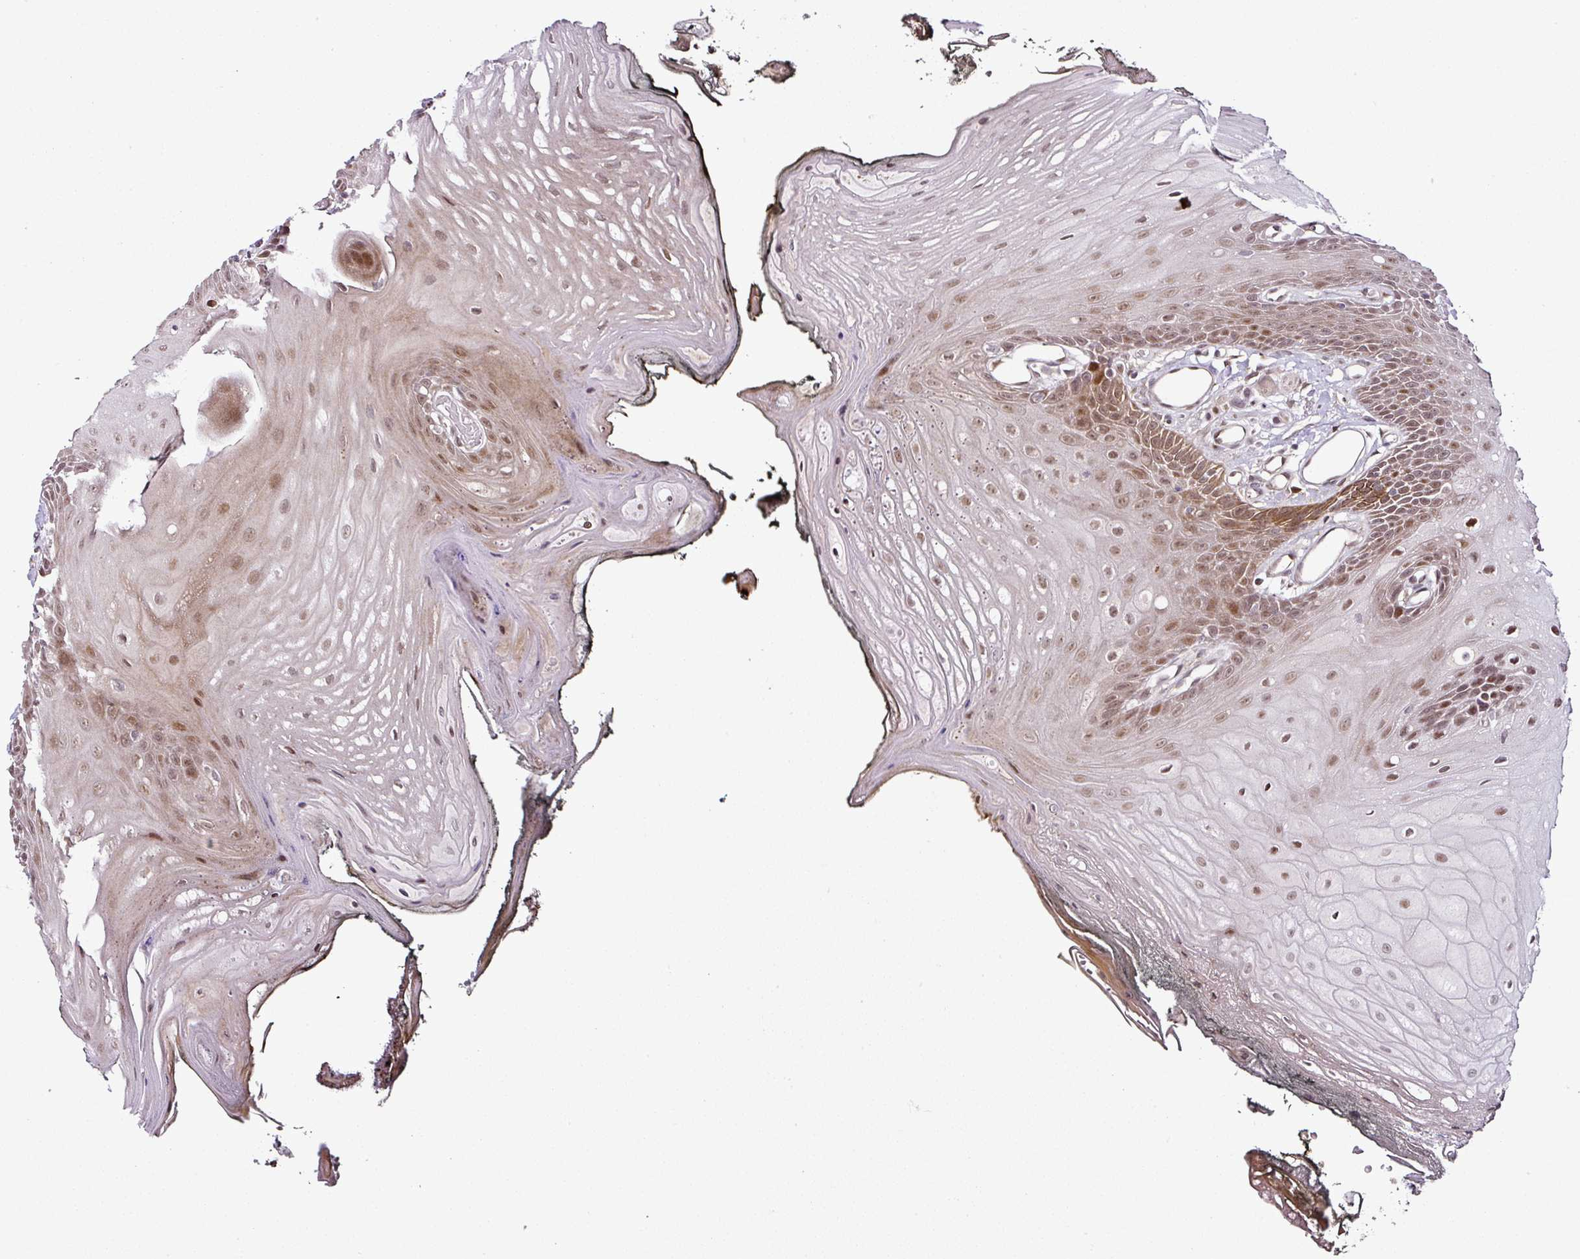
{"staining": {"intensity": "moderate", "quantity": ">75%", "location": "nuclear"}, "tissue": "oral mucosa", "cell_type": "Squamous epithelial cells", "image_type": "normal", "snomed": [{"axis": "morphology", "description": "Normal tissue, NOS"}, {"axis": "morphology", "description": "Squamous cell carcinoma, NOS"}, {"axis": "topography", "description": "Oral tissue"}, {"axis": "topography", "description": "Head-Neck"}], "caption": "A photomicrograph showing moderate nuclear positivity in approximately >75% of squamous epithelial cells in unremarkable oral mucosa, as visualized by brown immunohistochemical staining.", "gene": "COPRS", "patient": {"sex": "female", "age": 81}}